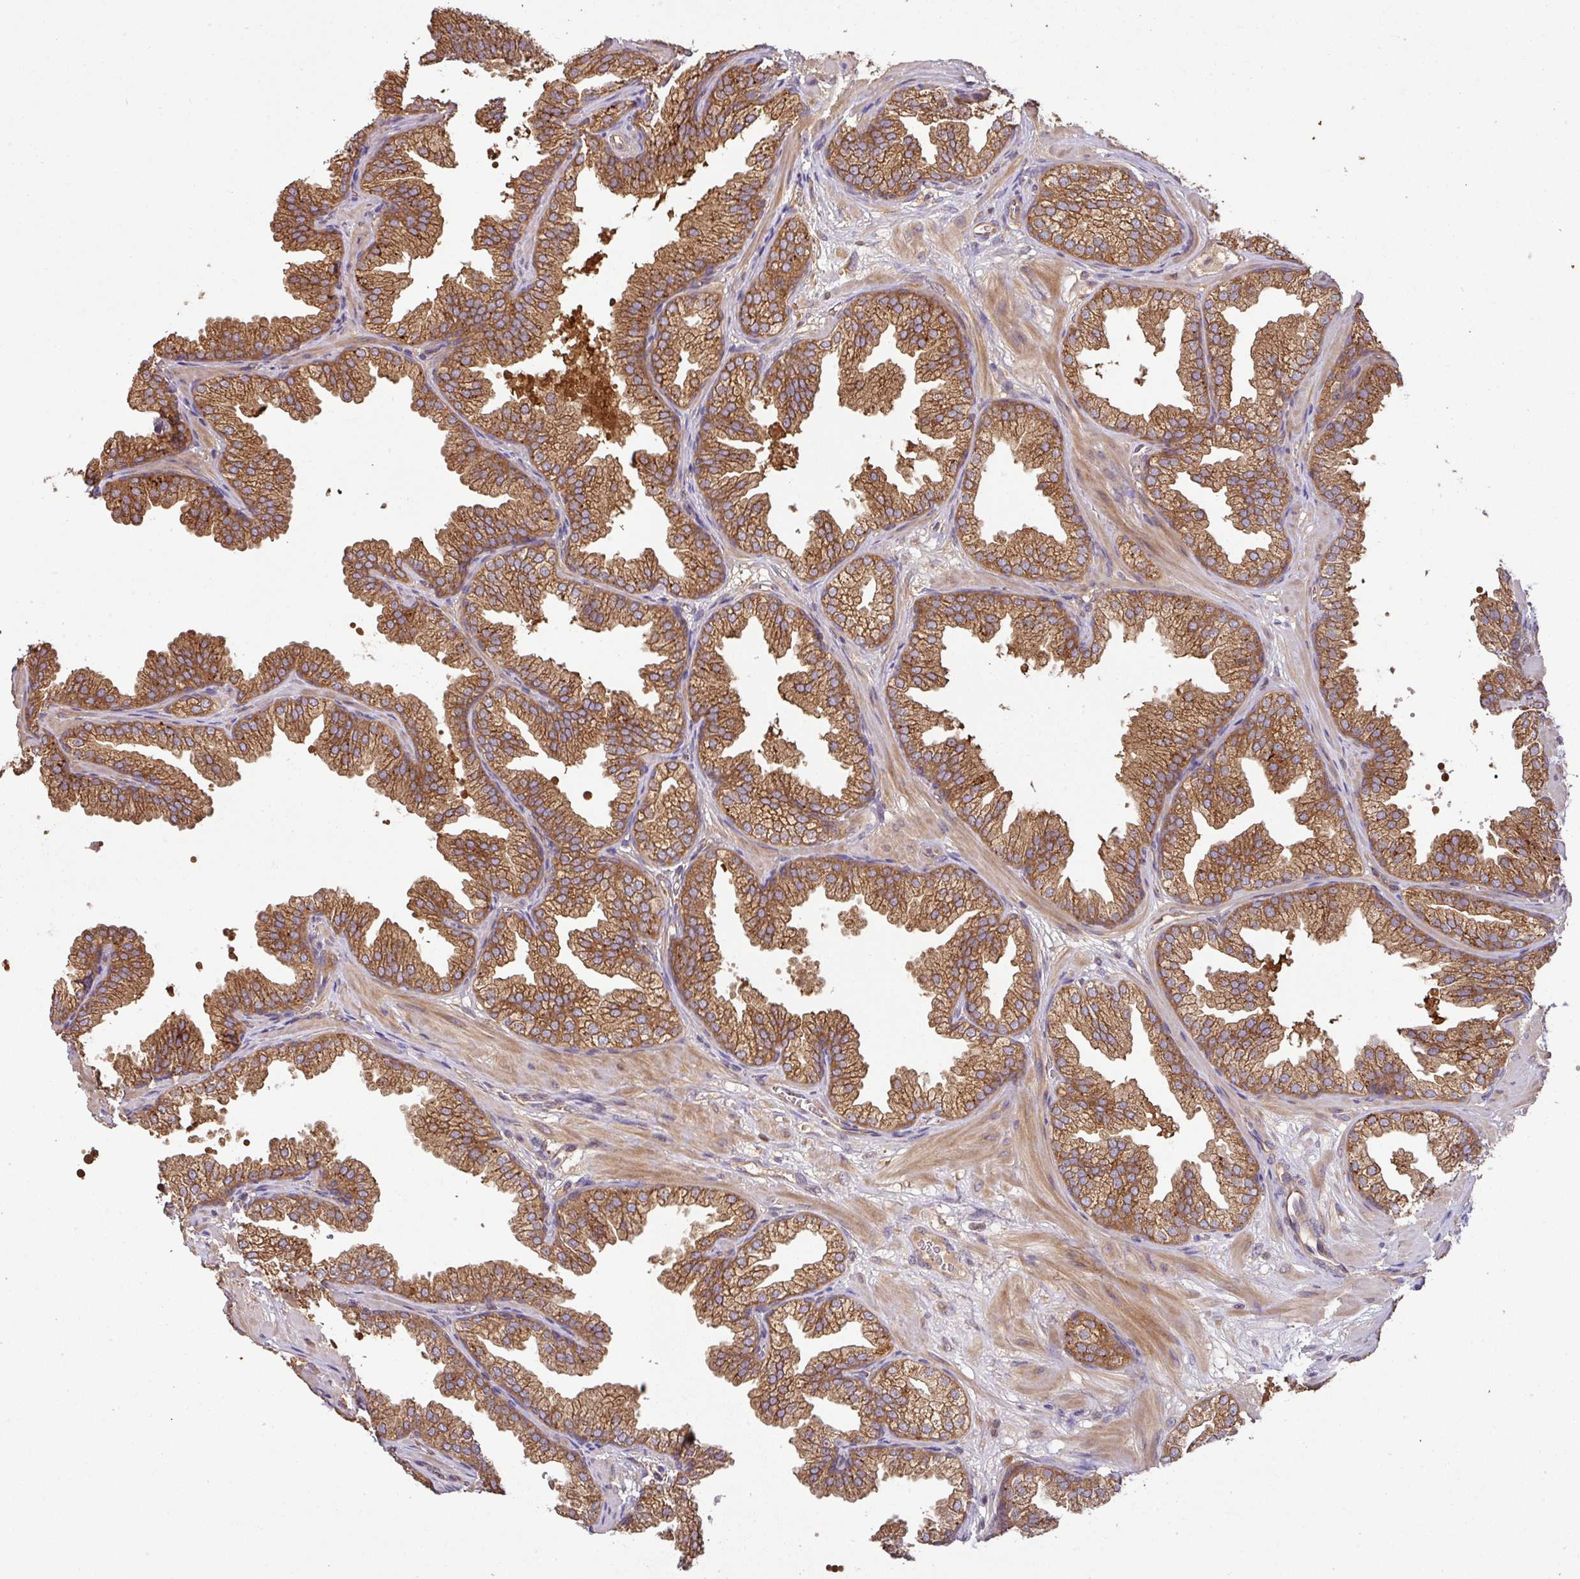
{"staining": {"intensity": "moderate", "quantity": ">75%", "location": "cytoplasmic/membranous"}, "tissue": "prostate", "cell_type": "Glandular cells", "image_type": "normal", "snomed": [{"axis": "morphology", "description": "Normal tissue, NOS"}, {"axis": "topography", "description": "Prostate"}], "caption": "High-magnification brightfield microscopy of benign prostate stained with DAB (3,3'-diaminobenzidine) (brown) and counterstained with hematoxylin (blue). glandular cells exhibit moderate cytoplasmic/membranous staining is appreciated in about>75% of cells.", "gene": "GSPT1", "patient": {"sex": "male", "age": 37}}